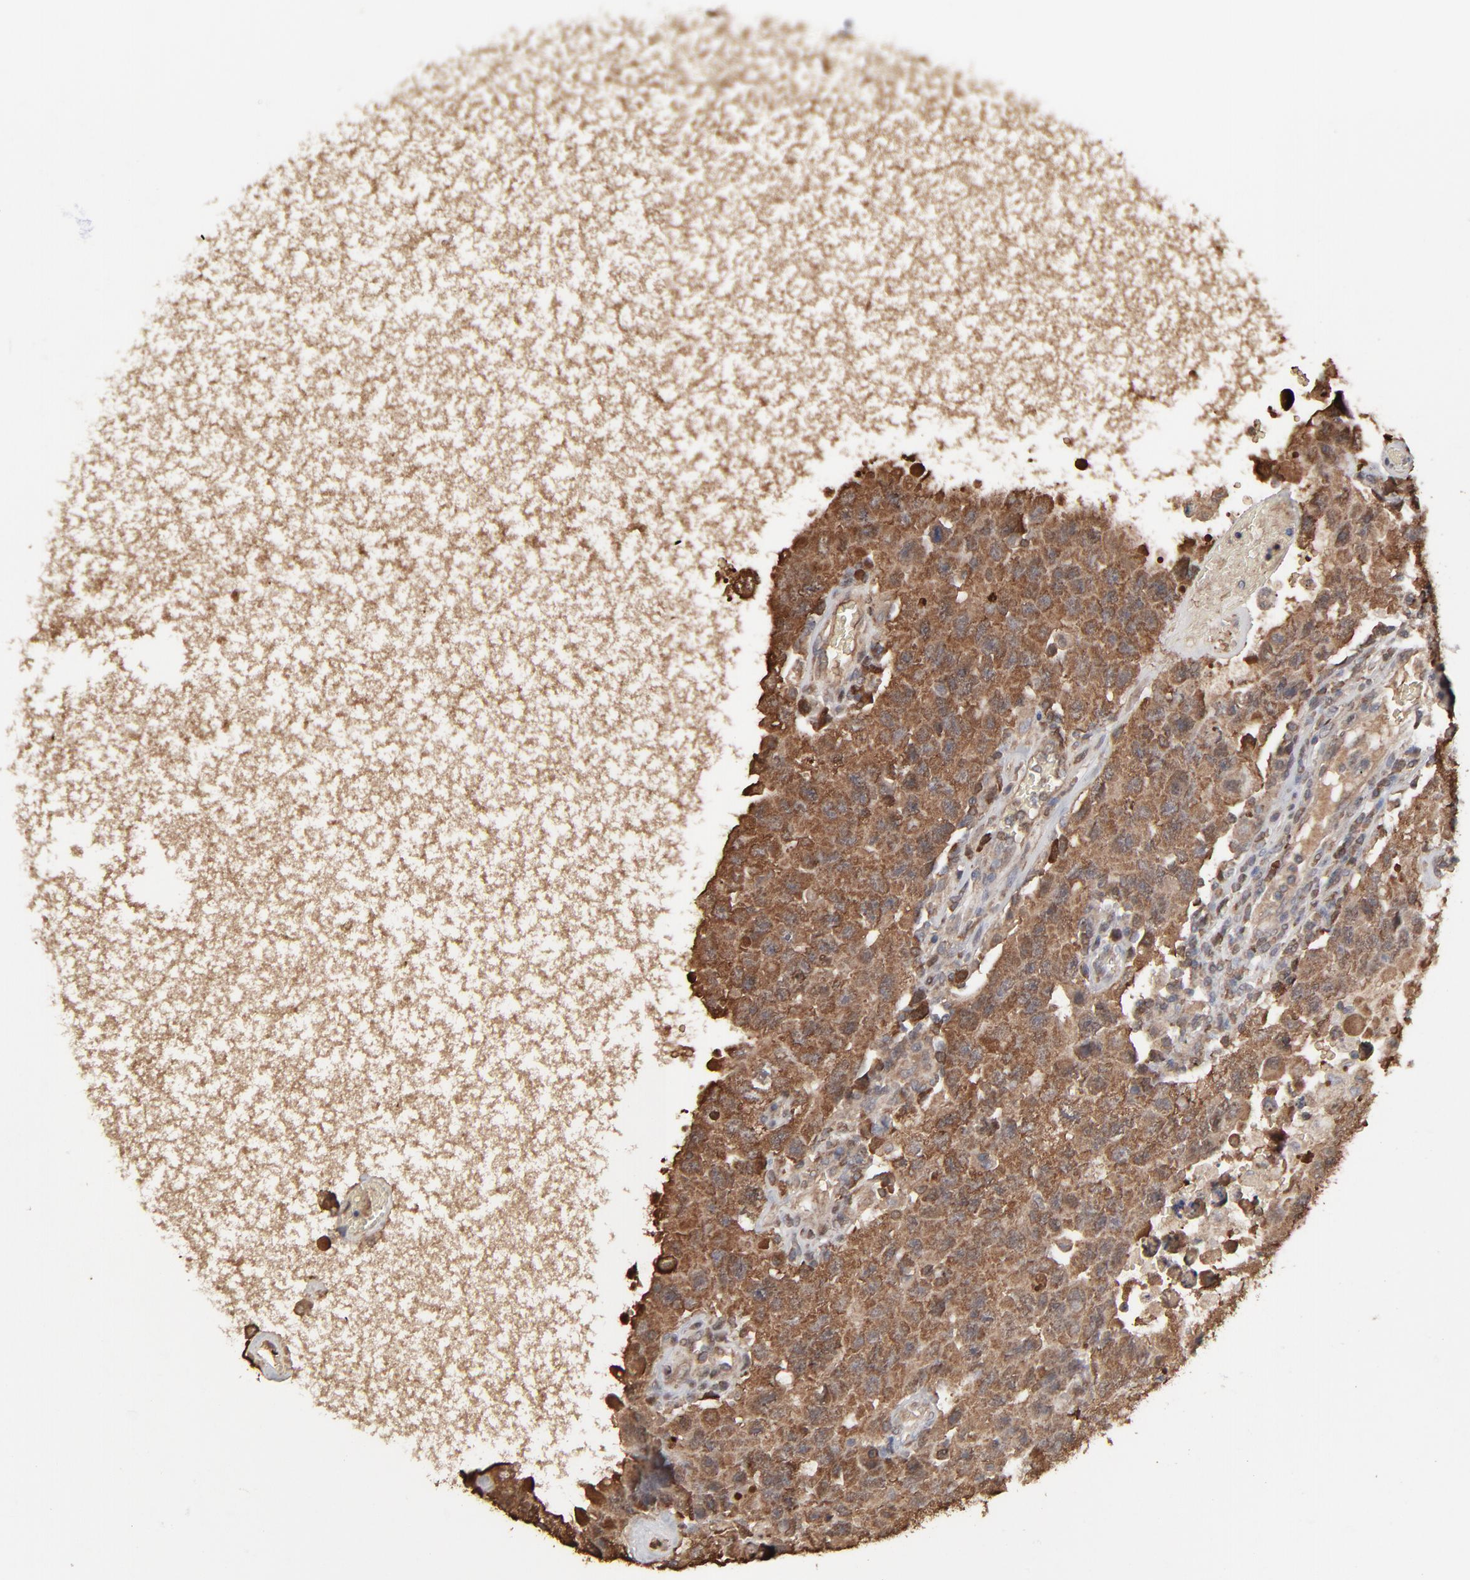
{"staining": {"intensity": "strong", "quantity": ">75%", "location": "cytoplasmic/membranous"}, "tissue": "testis cancer", "cell_type": "Tumor cells", "image_type": "cancer", "snomed": [{"axis": "morphology", "description": "Carcinoma, Embryonal, NOS"}, {"axis": "topography", "description": "Testis"}], "caption": "Protein staining shows strong cytoplasmic/membranous positivity in about >75% of tumor cells in testis cancer. (Brightfield microscopy of DAB IHC at high magnification).", "gene": "NME1-NME2", "patient": {"sex": "male", "age": 26}}